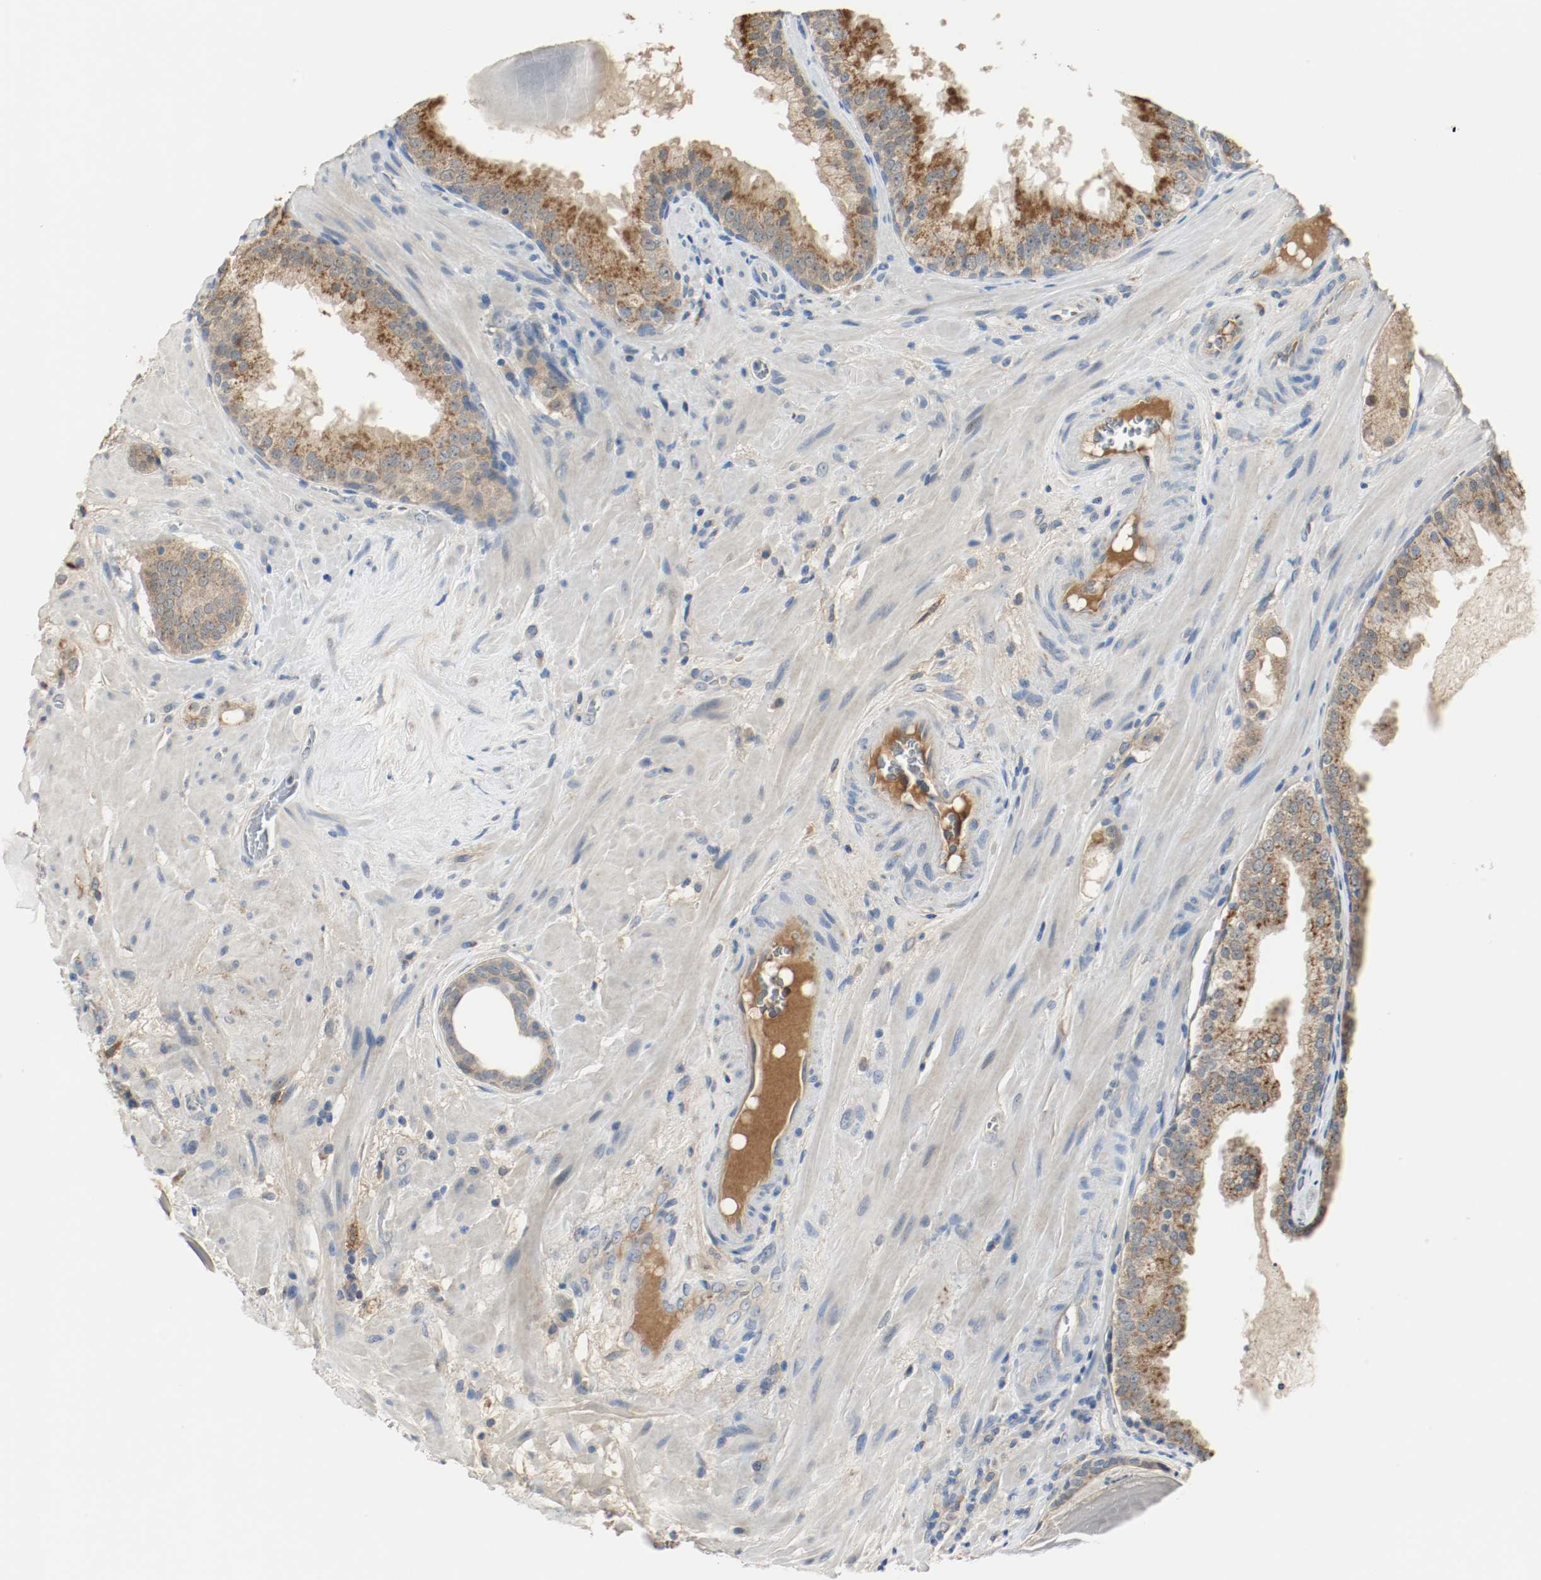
{"staining": {"intensity": "moderate", "quantity": ">75%", "location": "cytoplasmic/membranous"}, "tissue": "prostate cancer", "cell_type": "Tumor cells", "image_type": "cancer", "snomed": [{"axis": "morphology", "description": "Adenocarcinoma, High grade"}, {"axis": "topography", "description": "Prostate"}], "caption": "IHC histopathology image of prostate adenocarcinoma (high-grade) stained for a protein (brown), which exhibits medium levels of moderate cytoplasmic/membranous expression in approximately >75% of tumor cells.", "gene": "MELTF", "patient": {"sex": "male", "age": 68}}